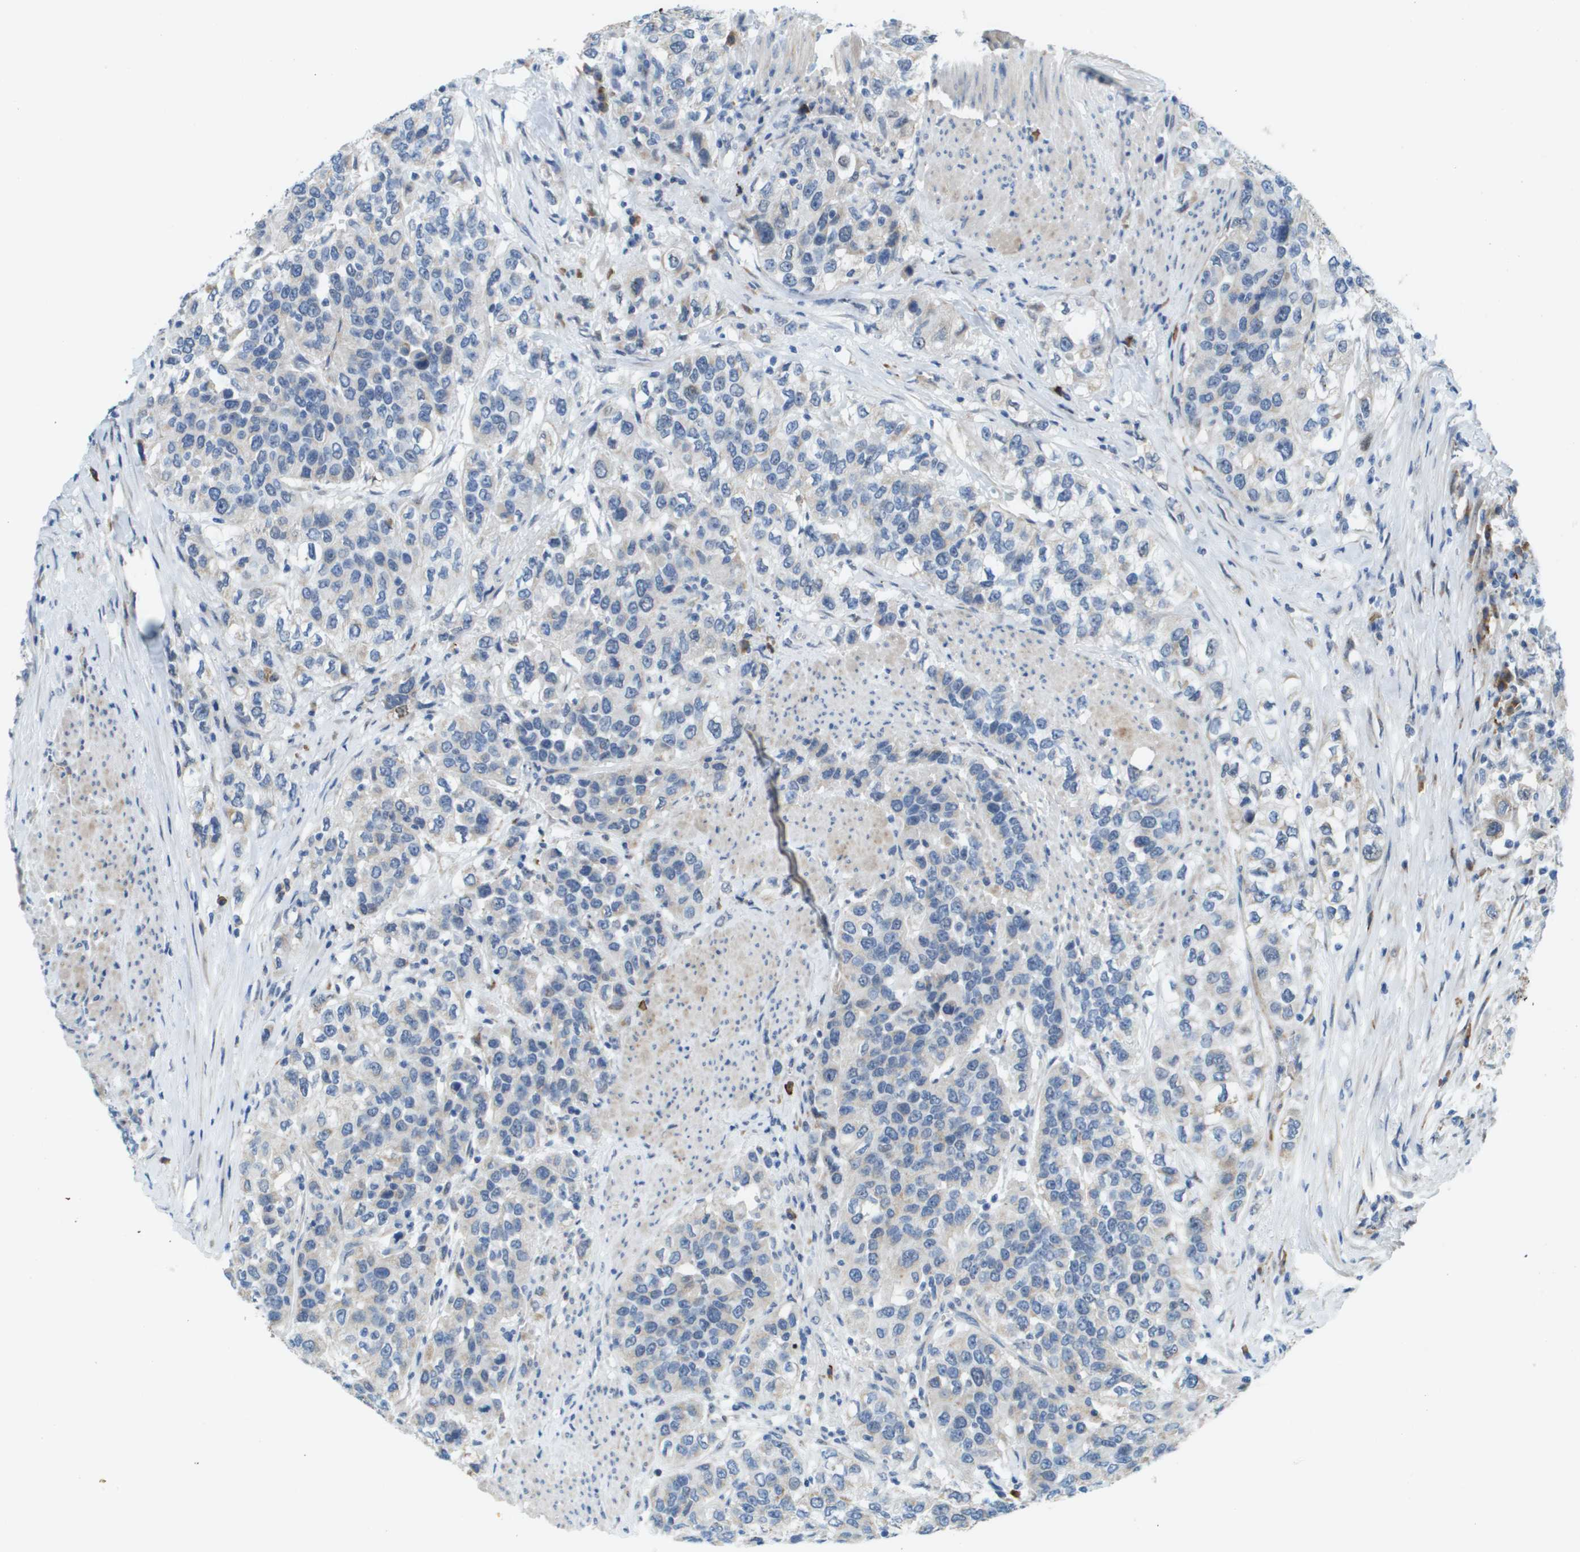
{"staining": {"intensity": "weak", "quantity": "<25%", "location": "cytoplasmic/membranous"}, "tissue": "urothelial cancer", "cell_type": "Tumor cells", "image_type": "cancer", "snomed": [{"axis": "morphology", "description": "Urothelial carcinoma, High grade"}, {"axis": "topography", "description": "Urinary bladder"}], "caption": "Immunohistochemistry micrograph of neoplastic tissue: human urothelial cancer stained with DAB reveals no significant protein expression in tumor cells.", "gene": "SDC1", "patient": {"sex": "female", "age": 80}}